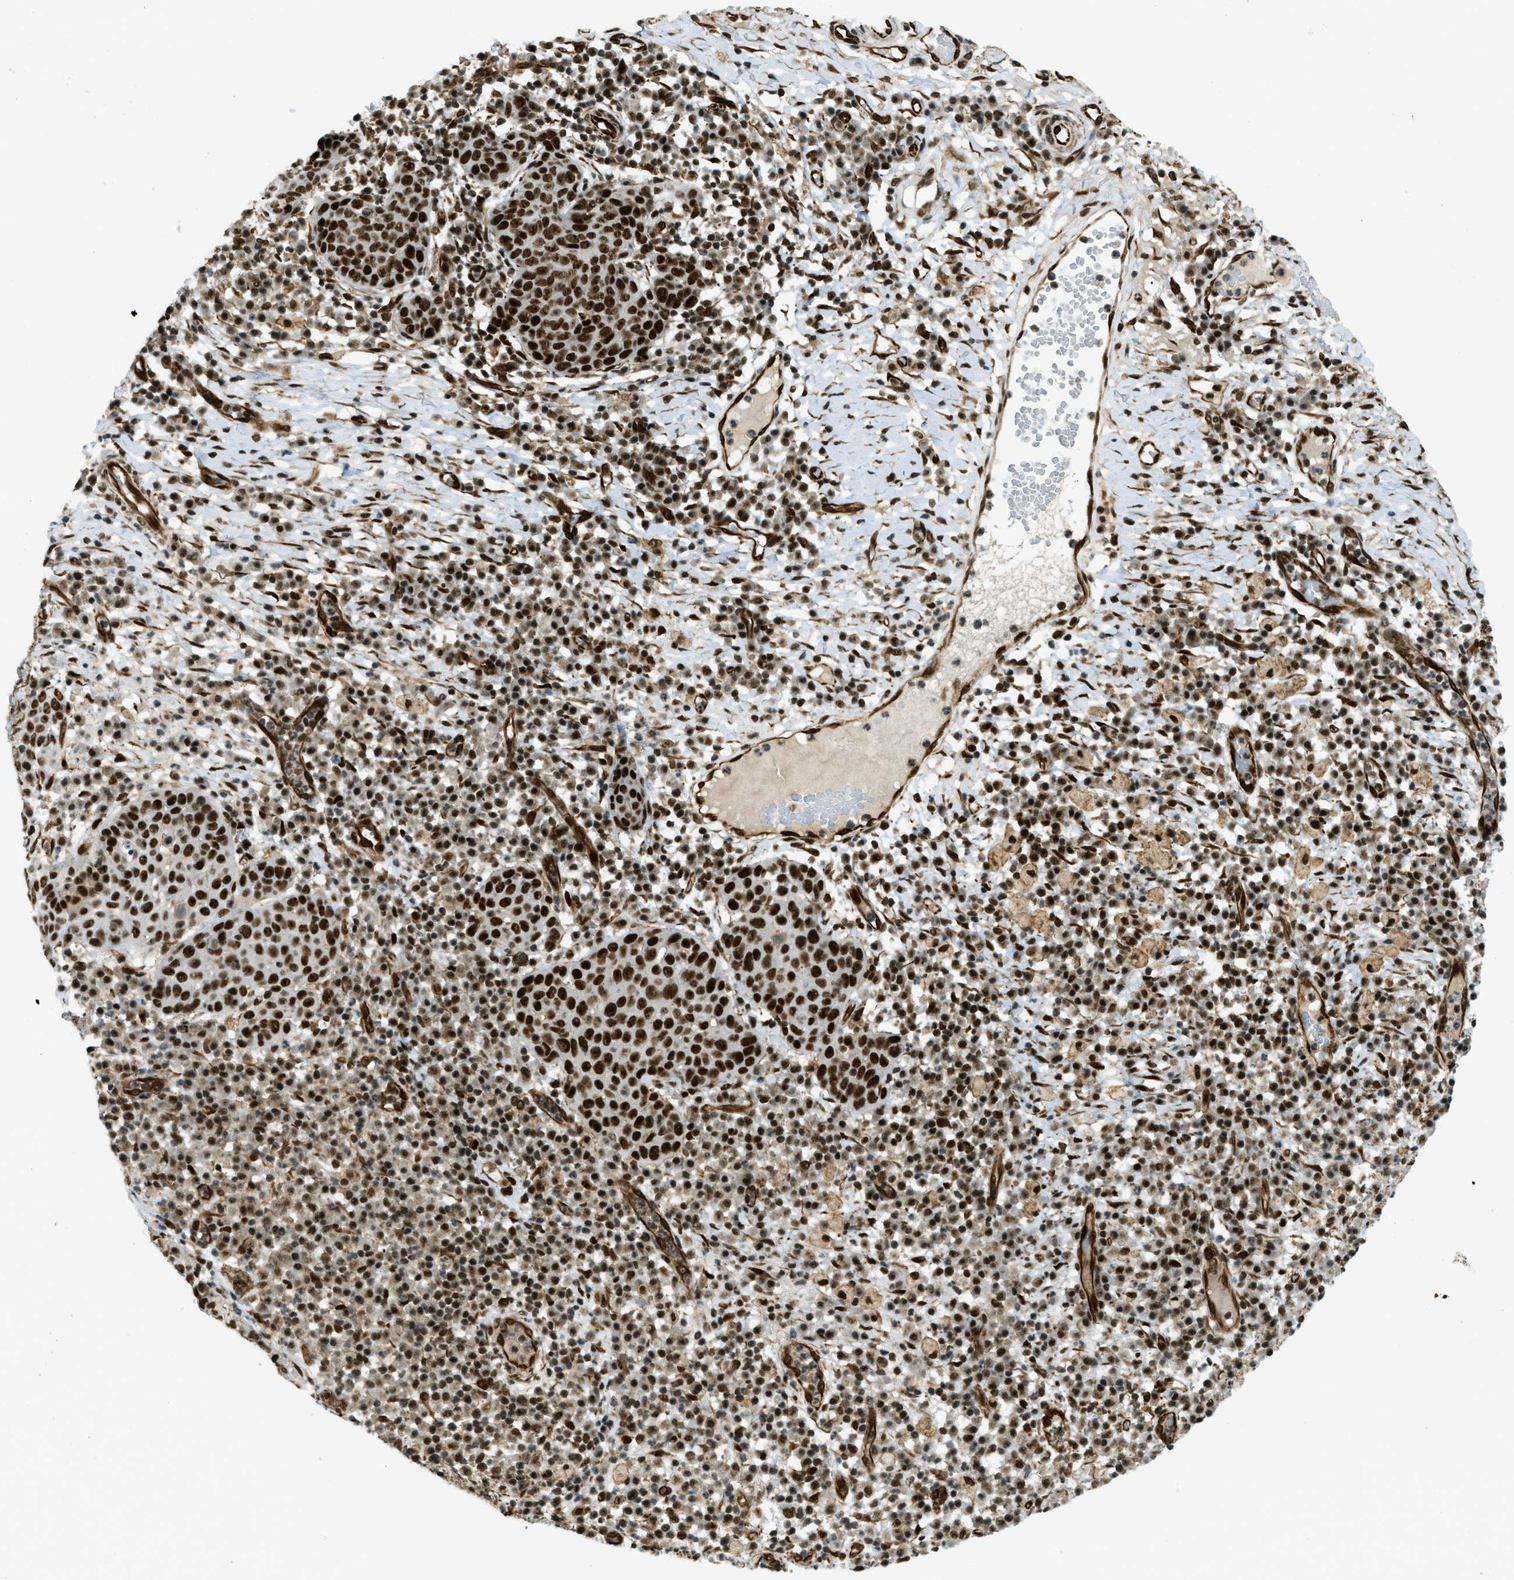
{"staining": {"intensity": "strong", "quantity": ">75%", "location": "nuclear"}, "tissue": "skin cancer", "cell_type": "Tumor cells", "image_type": "cancer", "snomed": [{"axis": "morphology", "description": "Squamous cell carcinoma in situ, NOS"}, {"axis": "morphology", "description": "Squamous cell carcinoma, NOS"}, {"axis": "topography", "description": "Skin"}], "caption": "Strong nuclear protein staining is identified in about >75% of tumor cells in squamous cell carcinoma in situ (skin). Using DAB (3,3'-diaminobenzidine) (brown) and hematoxylin (blue) stains, captured at high magnification using brightfield microscopy.", "gene": "ZFR", "patient": {"sex": "male", "age": 93}}